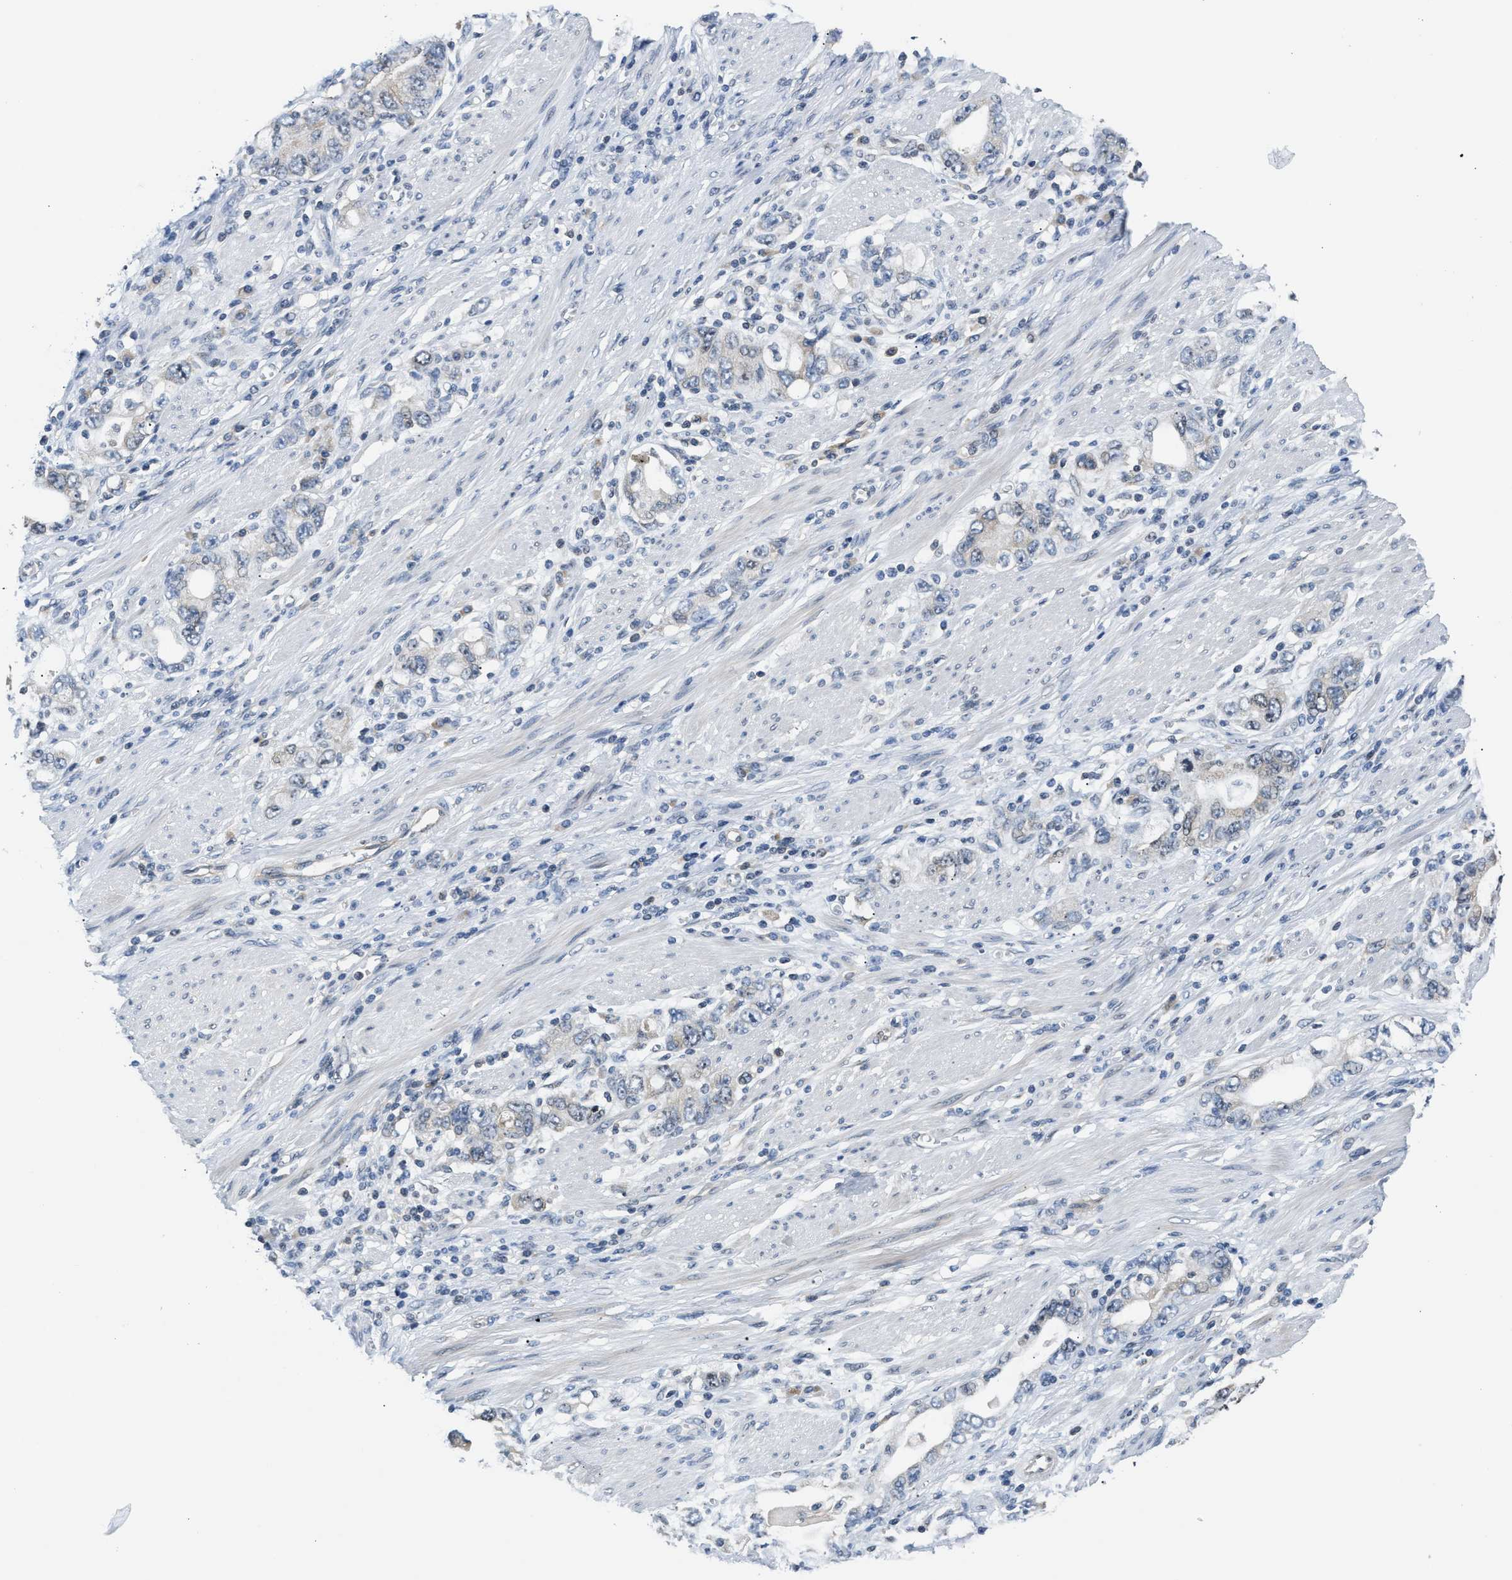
{"staining": {"intensity": "moderate", "quantity": "<25%", "location": "cytoplasmic/membranous"}, "tissue": "stomach cancer", "cell_type": "Tumor cells", "image_type": "cancer", "snomed": [{"axis": "morphology", "description": "Adenocarcinoma, NOS"}, {"axis": "topography", "description": "Stomach, lower"}], "caption": "Immunohistochemistry (DAB) staining of stomach cancer (adenocarcinoma) demonstrates moderate cytoplasmic/membranous protein positivity in approximately <25% of tumor cells. The staining is performed using DAB (3,3'-diaminobenzidine) brown chromogen to label protein expression. The nuclei are counter-stained blue using hematoxylin.", "gene": "RAB29", "patient": {"sex": "female", "age": 93}}